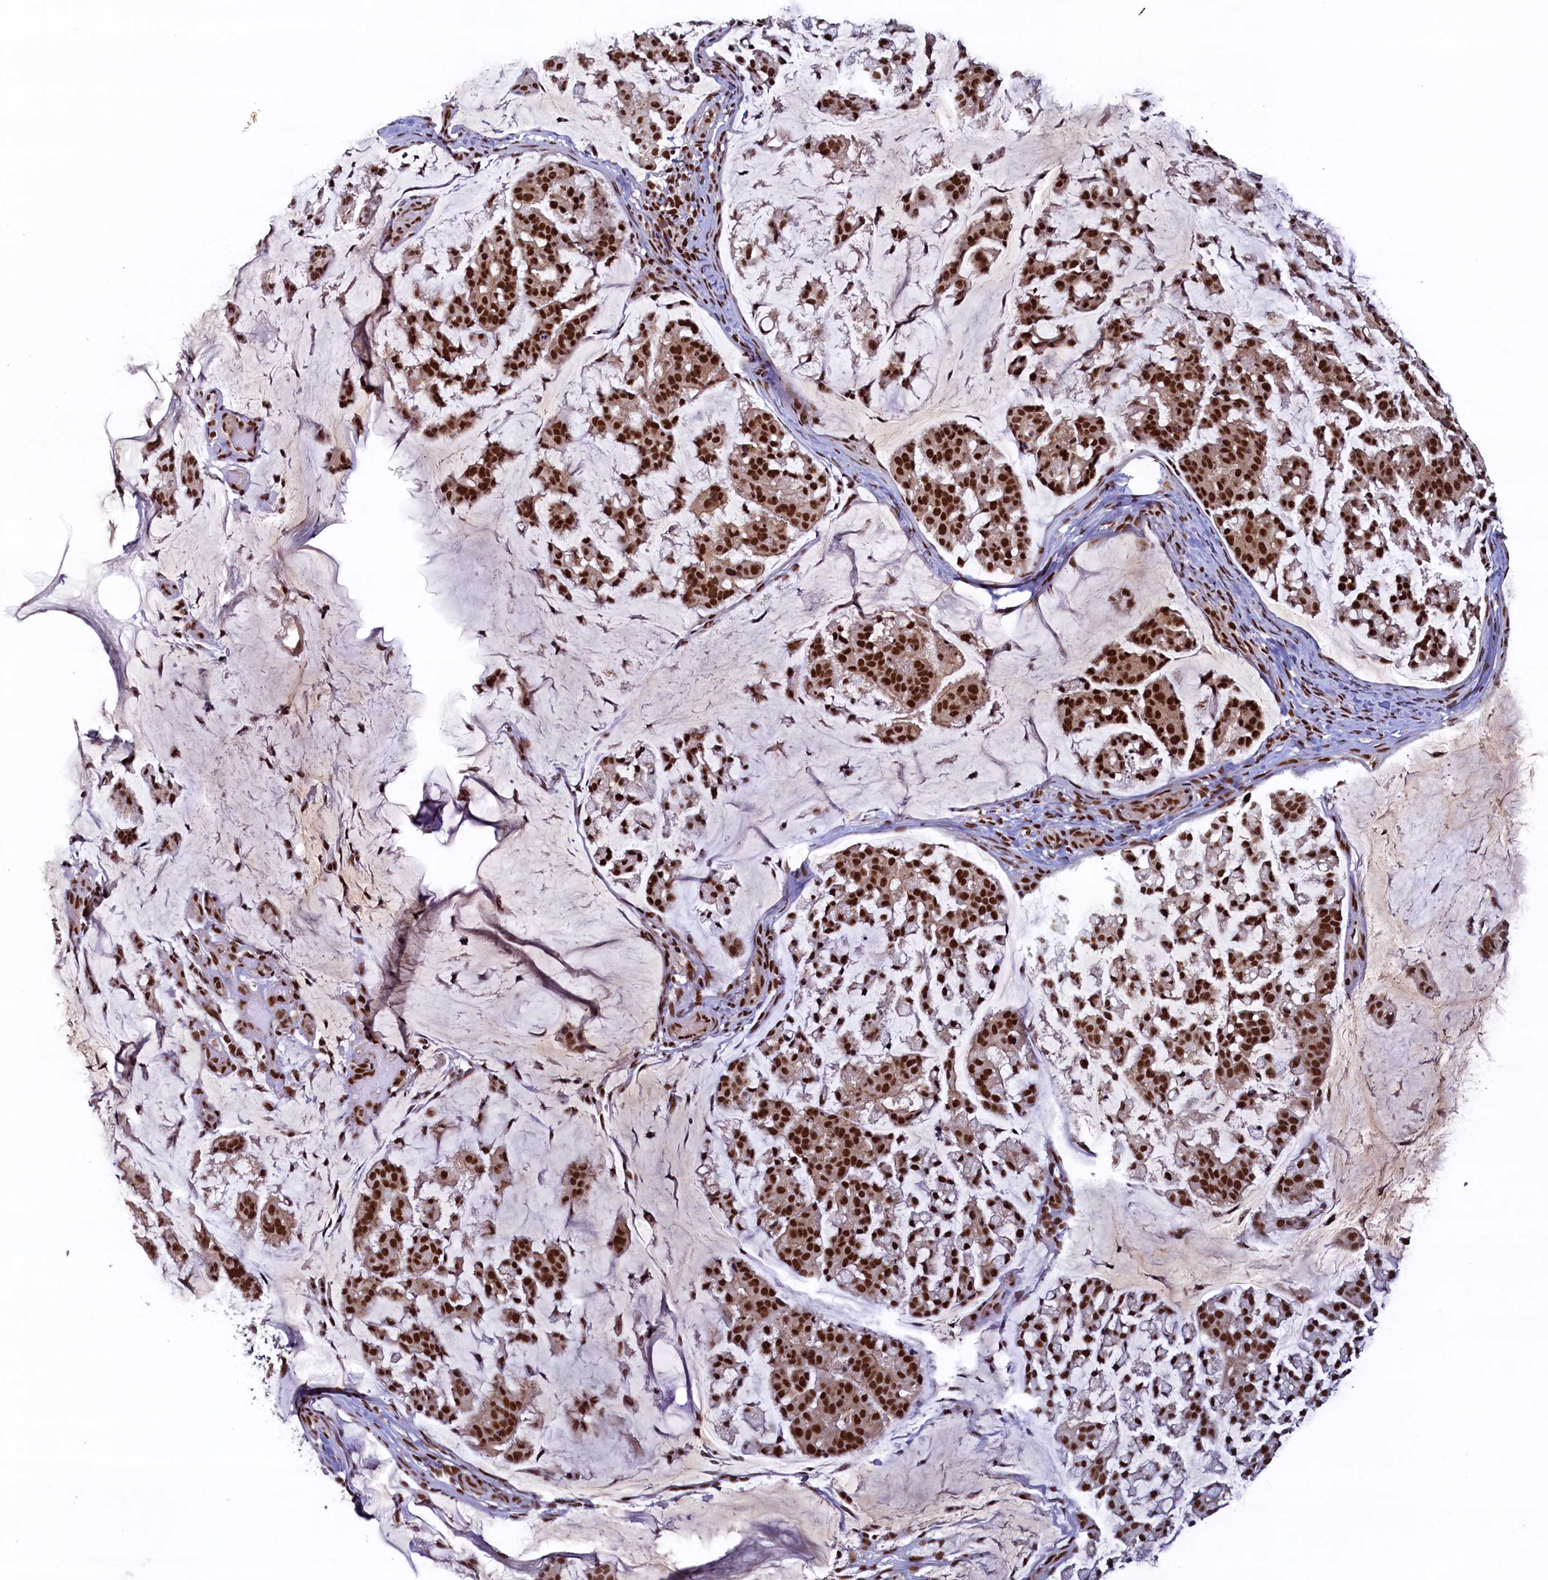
{"staining": {"intensity": "strong", "quantity": ">75%", "location": "nuclear"}, "tissue": "stomach cancer", "cell_type": "Tumor cells", "image_type": "cancer", "snomed": [{"axis": "morphology", "description": "Adenocarcinoma, NOS"}, {"axis": "topography", "description": "Stomach, lower"}], "caption": "Tumor cells reveal strong nuclear positivity in approximately >75% of cells in stomach adenocarcinoma.", "gene": "ZC3H18", "patient": {"sex": "male", "age": 67}}